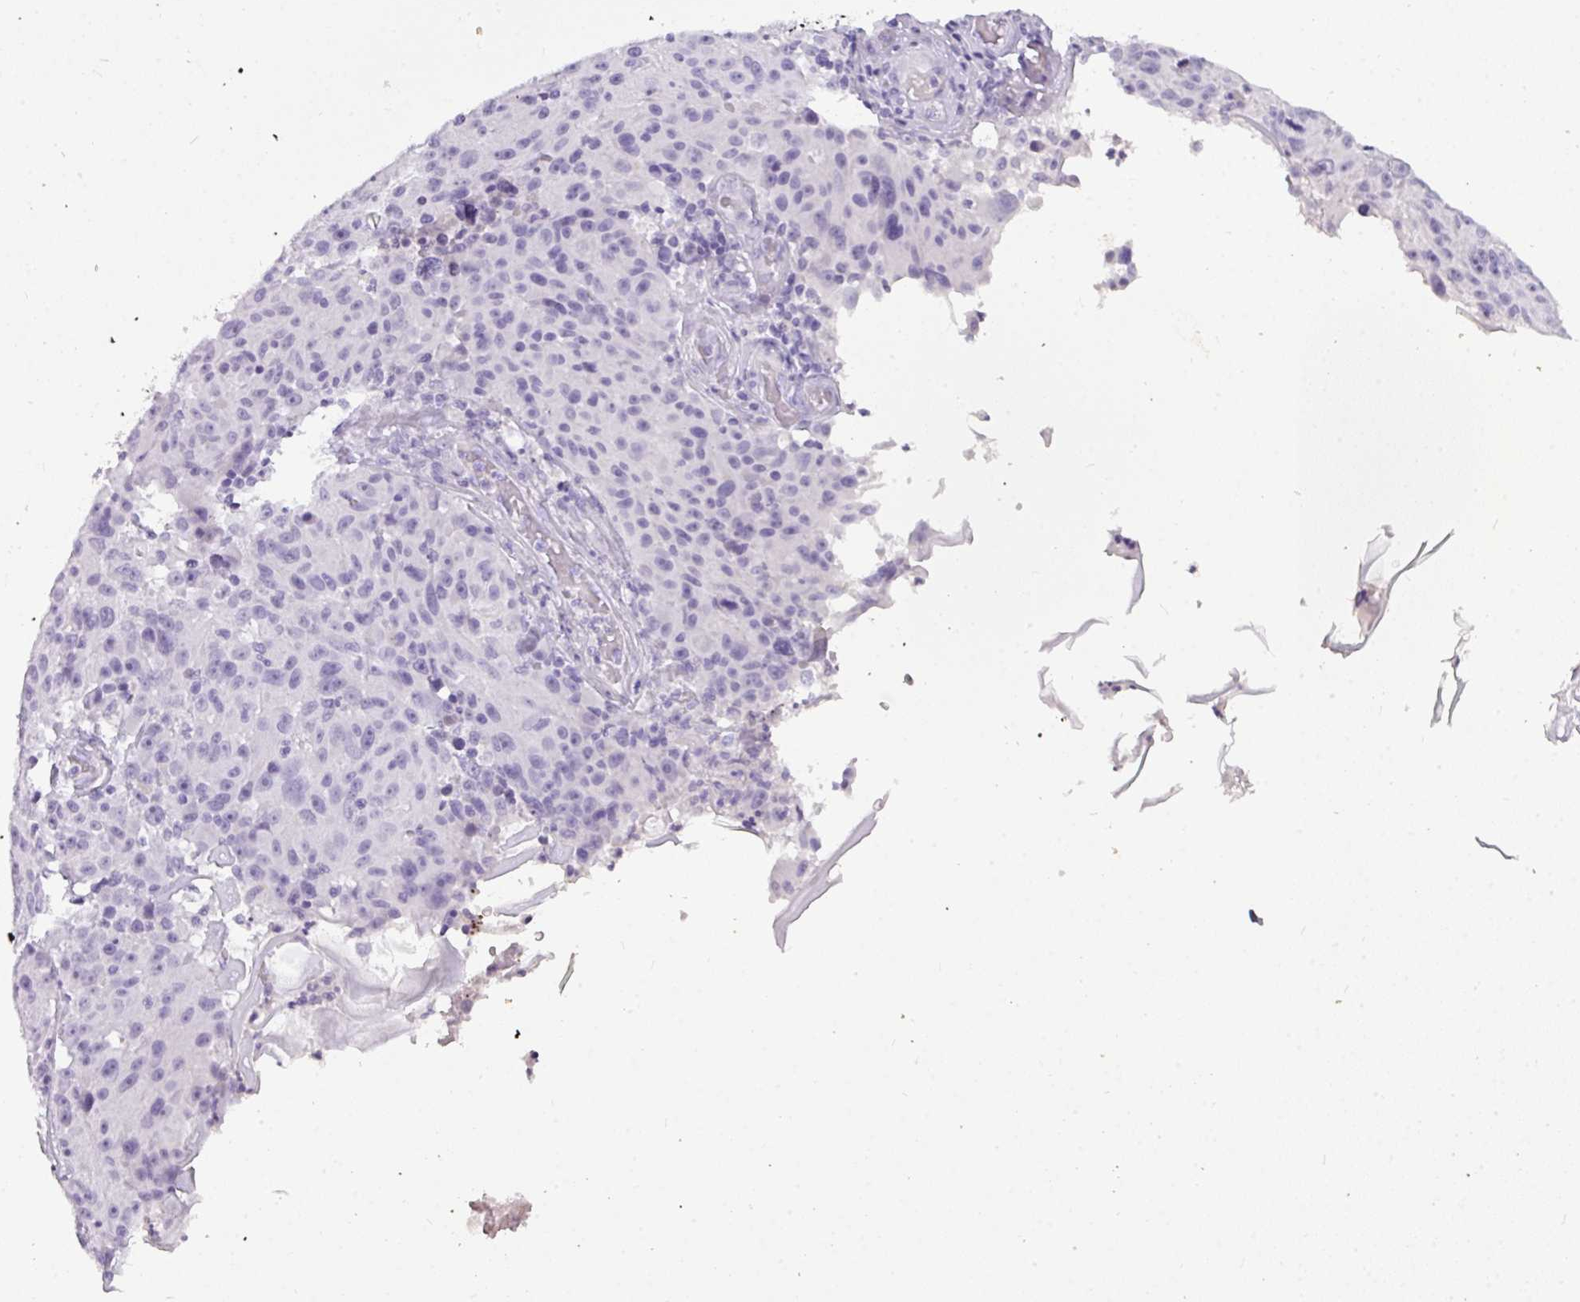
{"staining": {"intensity": "negative", "quantity": "none", "location": "none"}, "tissue": "melanoma", "cell_type": "Tumor cells", "image_type": "cancer", "snomed": [{"axis": "morphology", "description": "Malignant melanoma, NOS"}, {"axis": "topography", "description": "Skin"}], "caption": "This histopathology image is of malignant melanoma stained with IHC to label a protein in brown with the nuclei are counter-stained blue. There is no expression in tumor cells.", "gene": "TMEM91", "patient": {"sex": "male", "age": 53}}